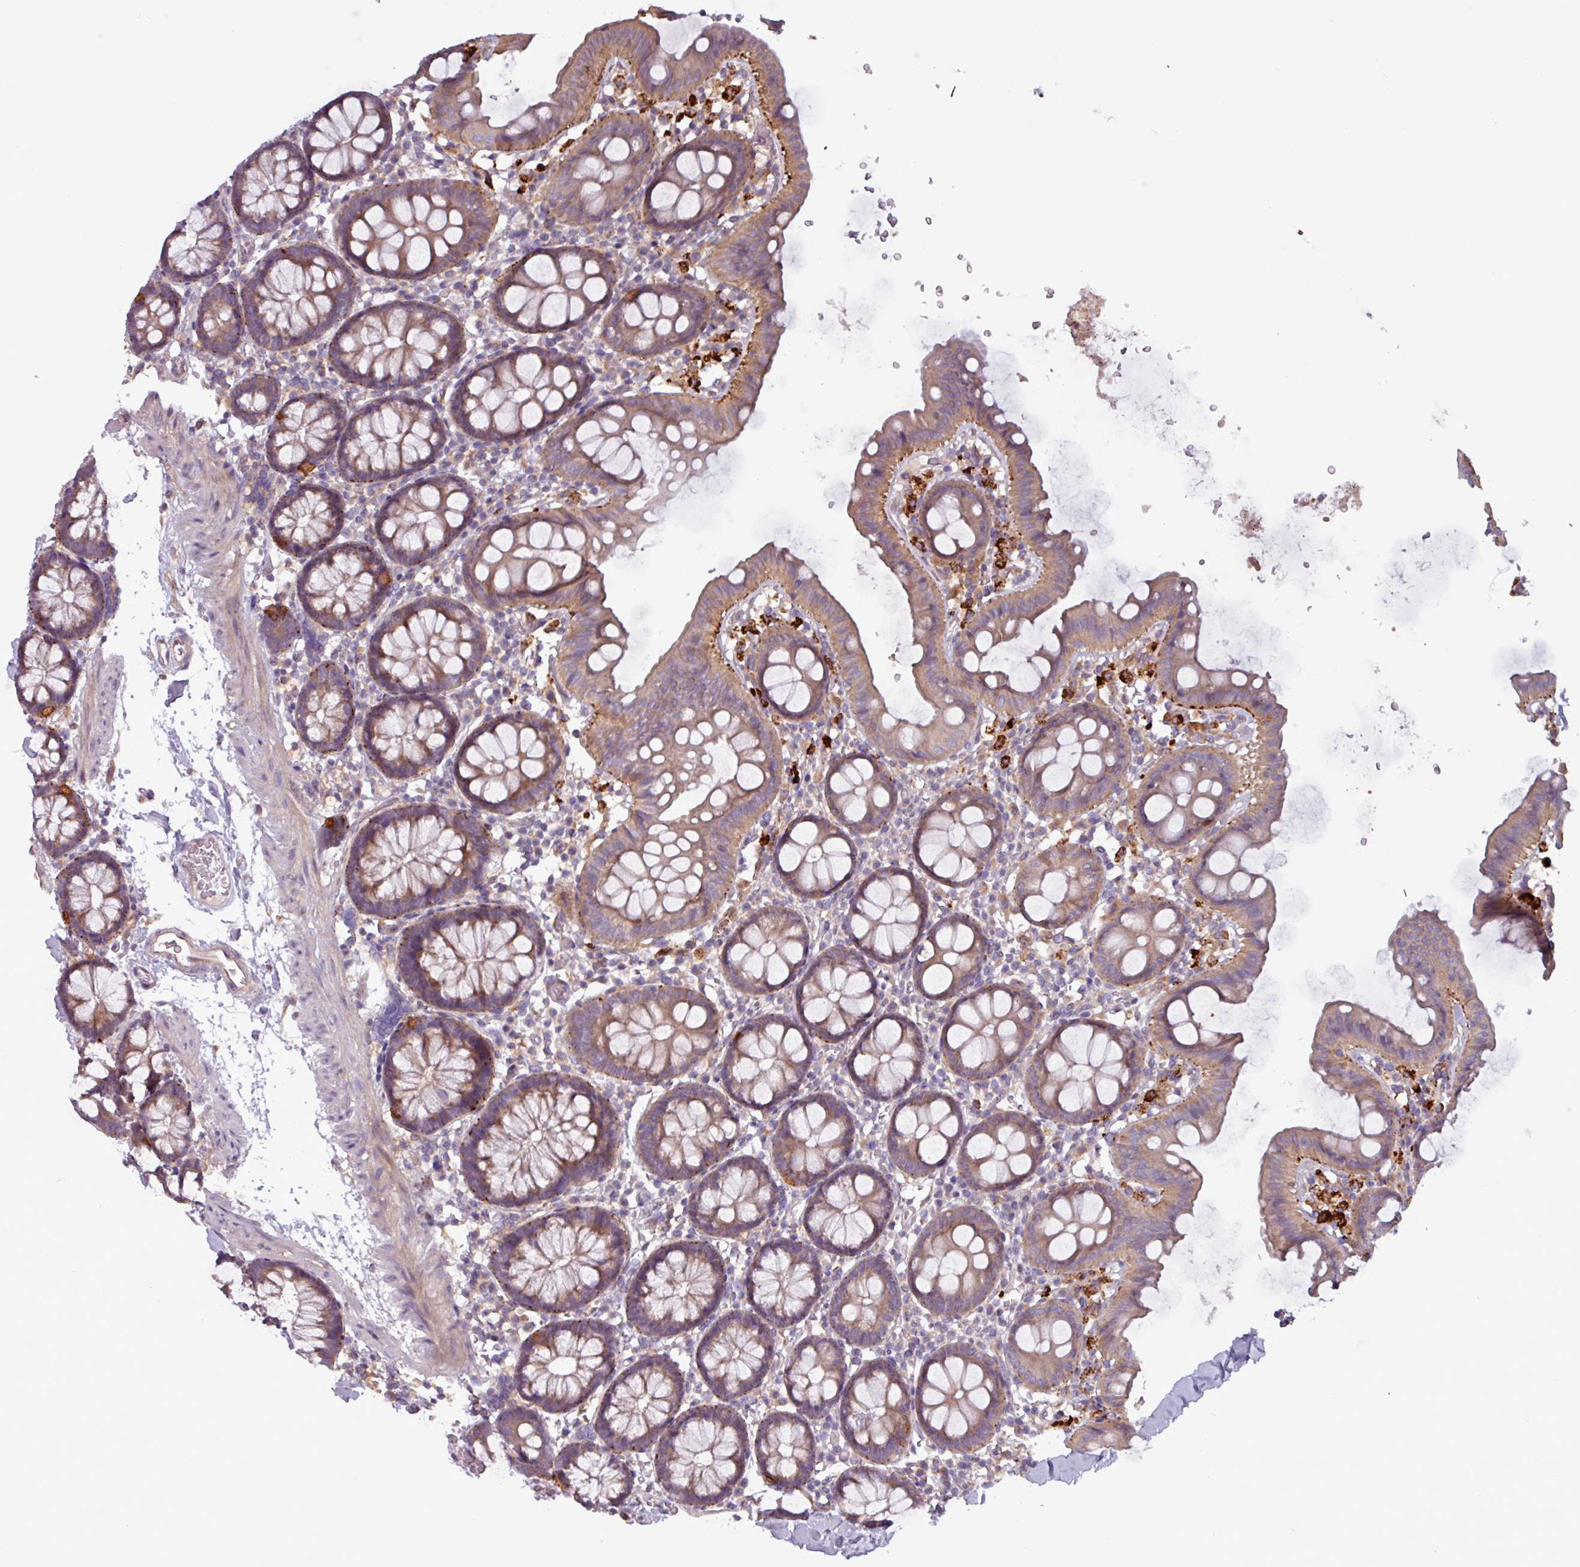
{"staining": {"intensity": "weak", "quantity": "<25%", "location": "cytoplasmic/membranous"}, "tissue": "colon", "cell_type": "Endothelial cells", "image_type": "normal", "snomed": [{"axis": "morphology", "description": "Normal tissue, NOS"}, {"axis": "topography", "description": "Colon"}], "caption": "Immunohistochemical staining of normal human colon demonstrates no significant staining in endothelial cells. (Immunohistochemistry, brightfield microscopy, high magnification).", "gene": "PLIN2", "patient": {"sex": "male", "age": 75}}